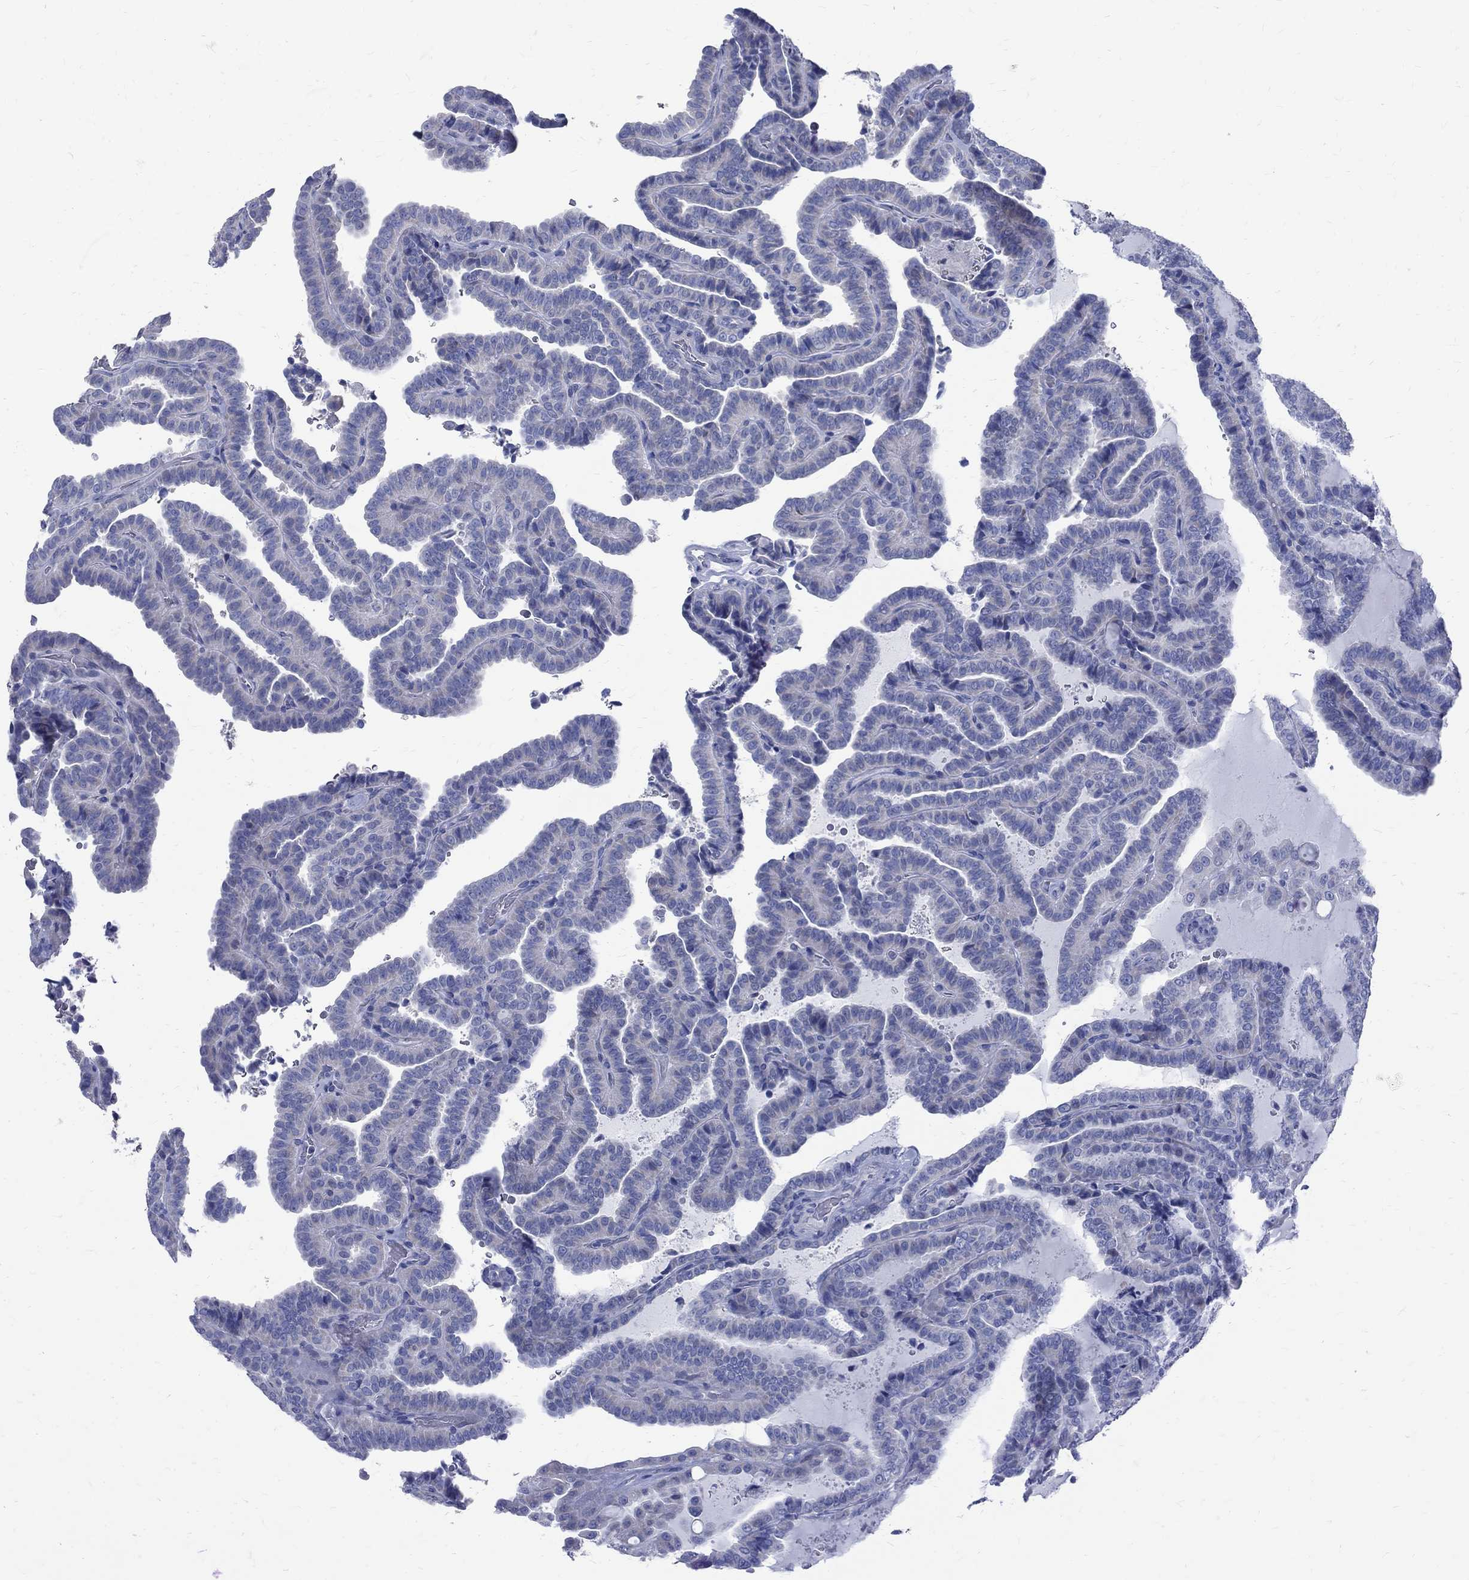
{"staining": {"intensity": "negative", "quantity": "none", "location": "none"}, "tissue": "thyroid cancer", "cell_type": "Tumor cells", "image_type": "cancer", "snomed": [{"axis": "morphology", "description": "Papillary adenocarcinoma, NOS"}, {"axis": "topography", "description": "Thyroid gland"}], "caption": "Tumor cells show no significant protein staining in thyroid papillary adenocarcinoma.", "gene": "MAGEB6", "patient": {"sex": "female", "age": 39}}